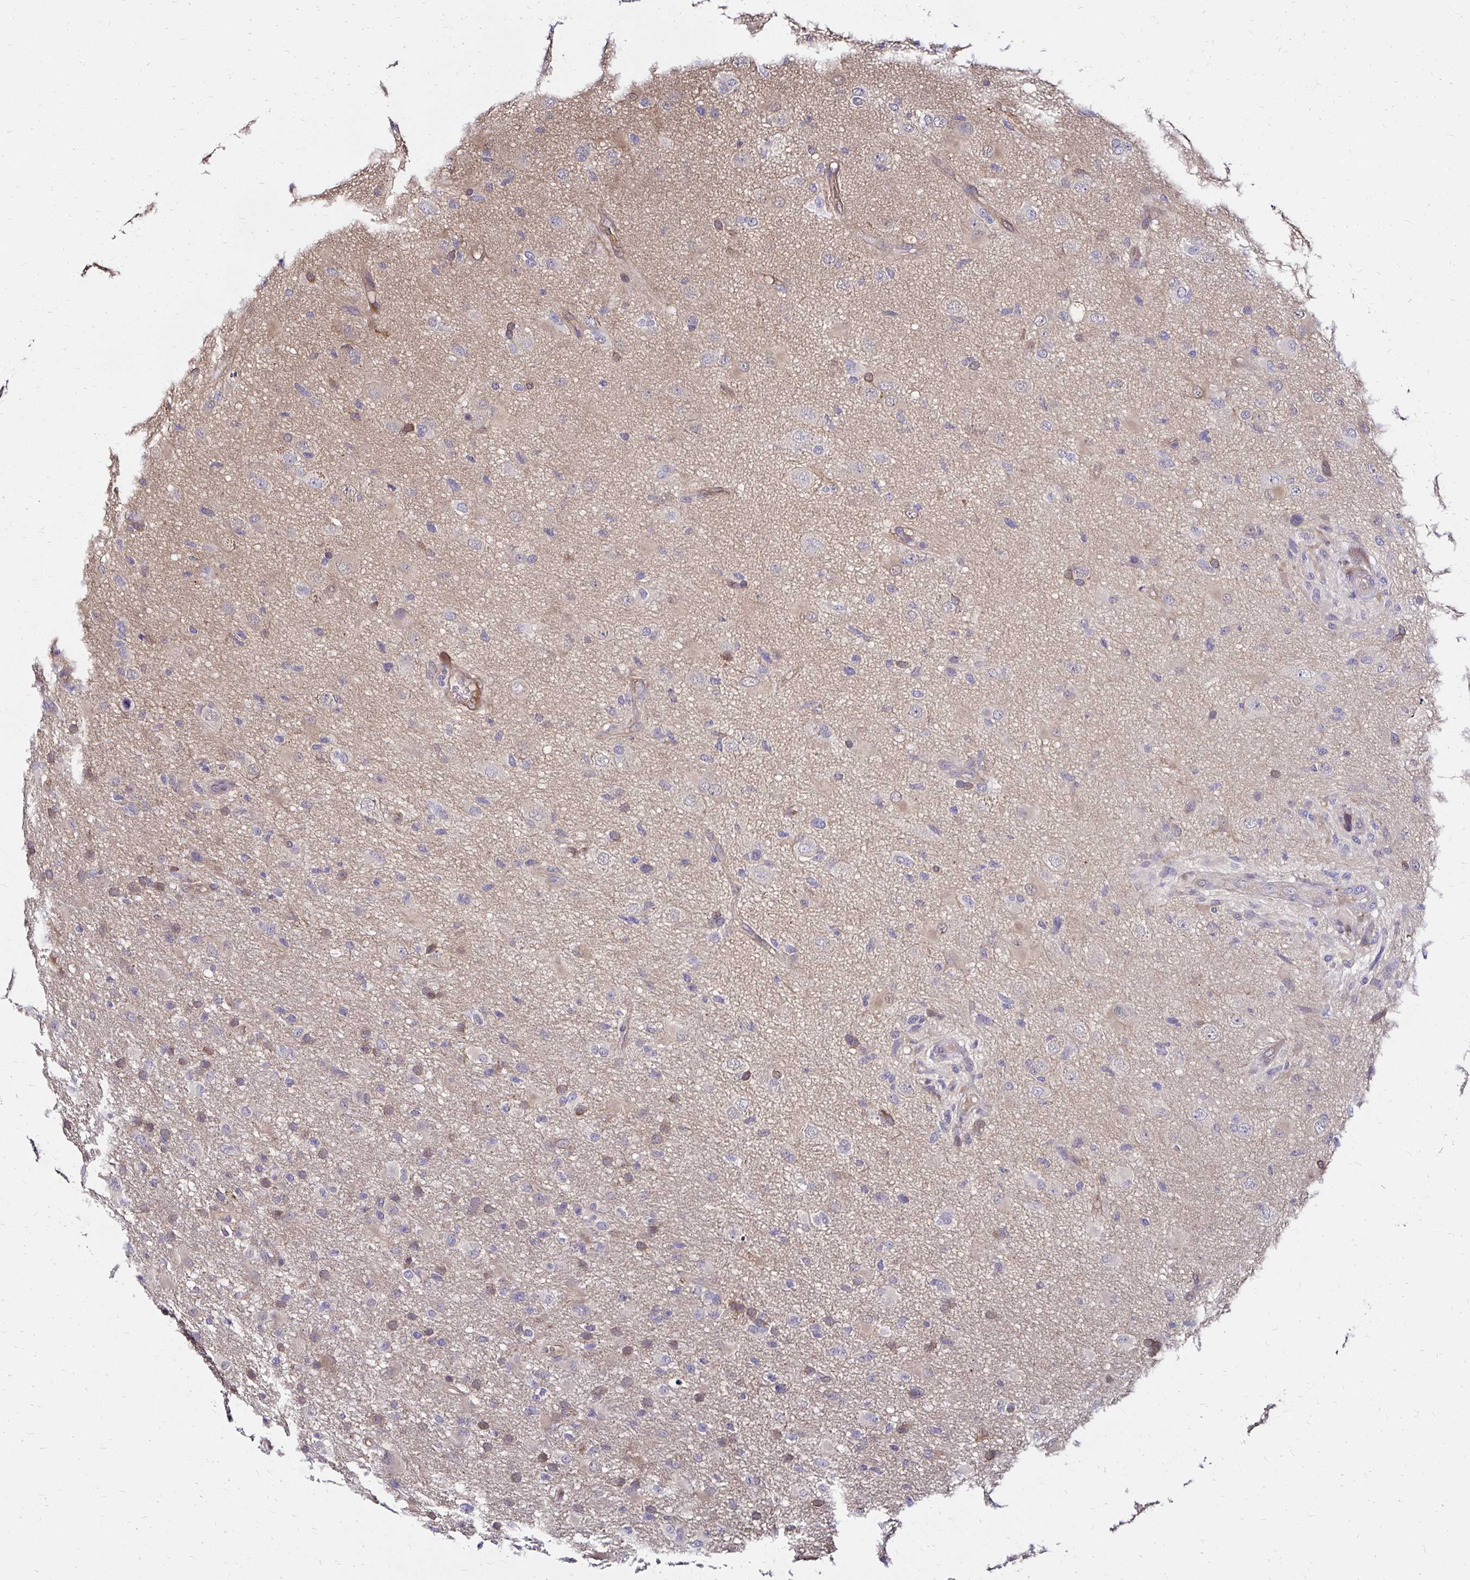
{"staining": {"intensity": "weak", "quantity": "<25%", "location": "cytoplasmic/membranous"}, "tissue": "glioma", "cell_type": "Tumor cells", "image_type": "cancer", "snomed": [{"axis": "morphology", "description": "Glioma, malignant, High grade"}, {"axis": "topography", "description": "Brain"}], "caption": "Tumor cells show no significant staining in glioma.", "gene": "TXN", "patient": {"sex": "male", "age": 53}}